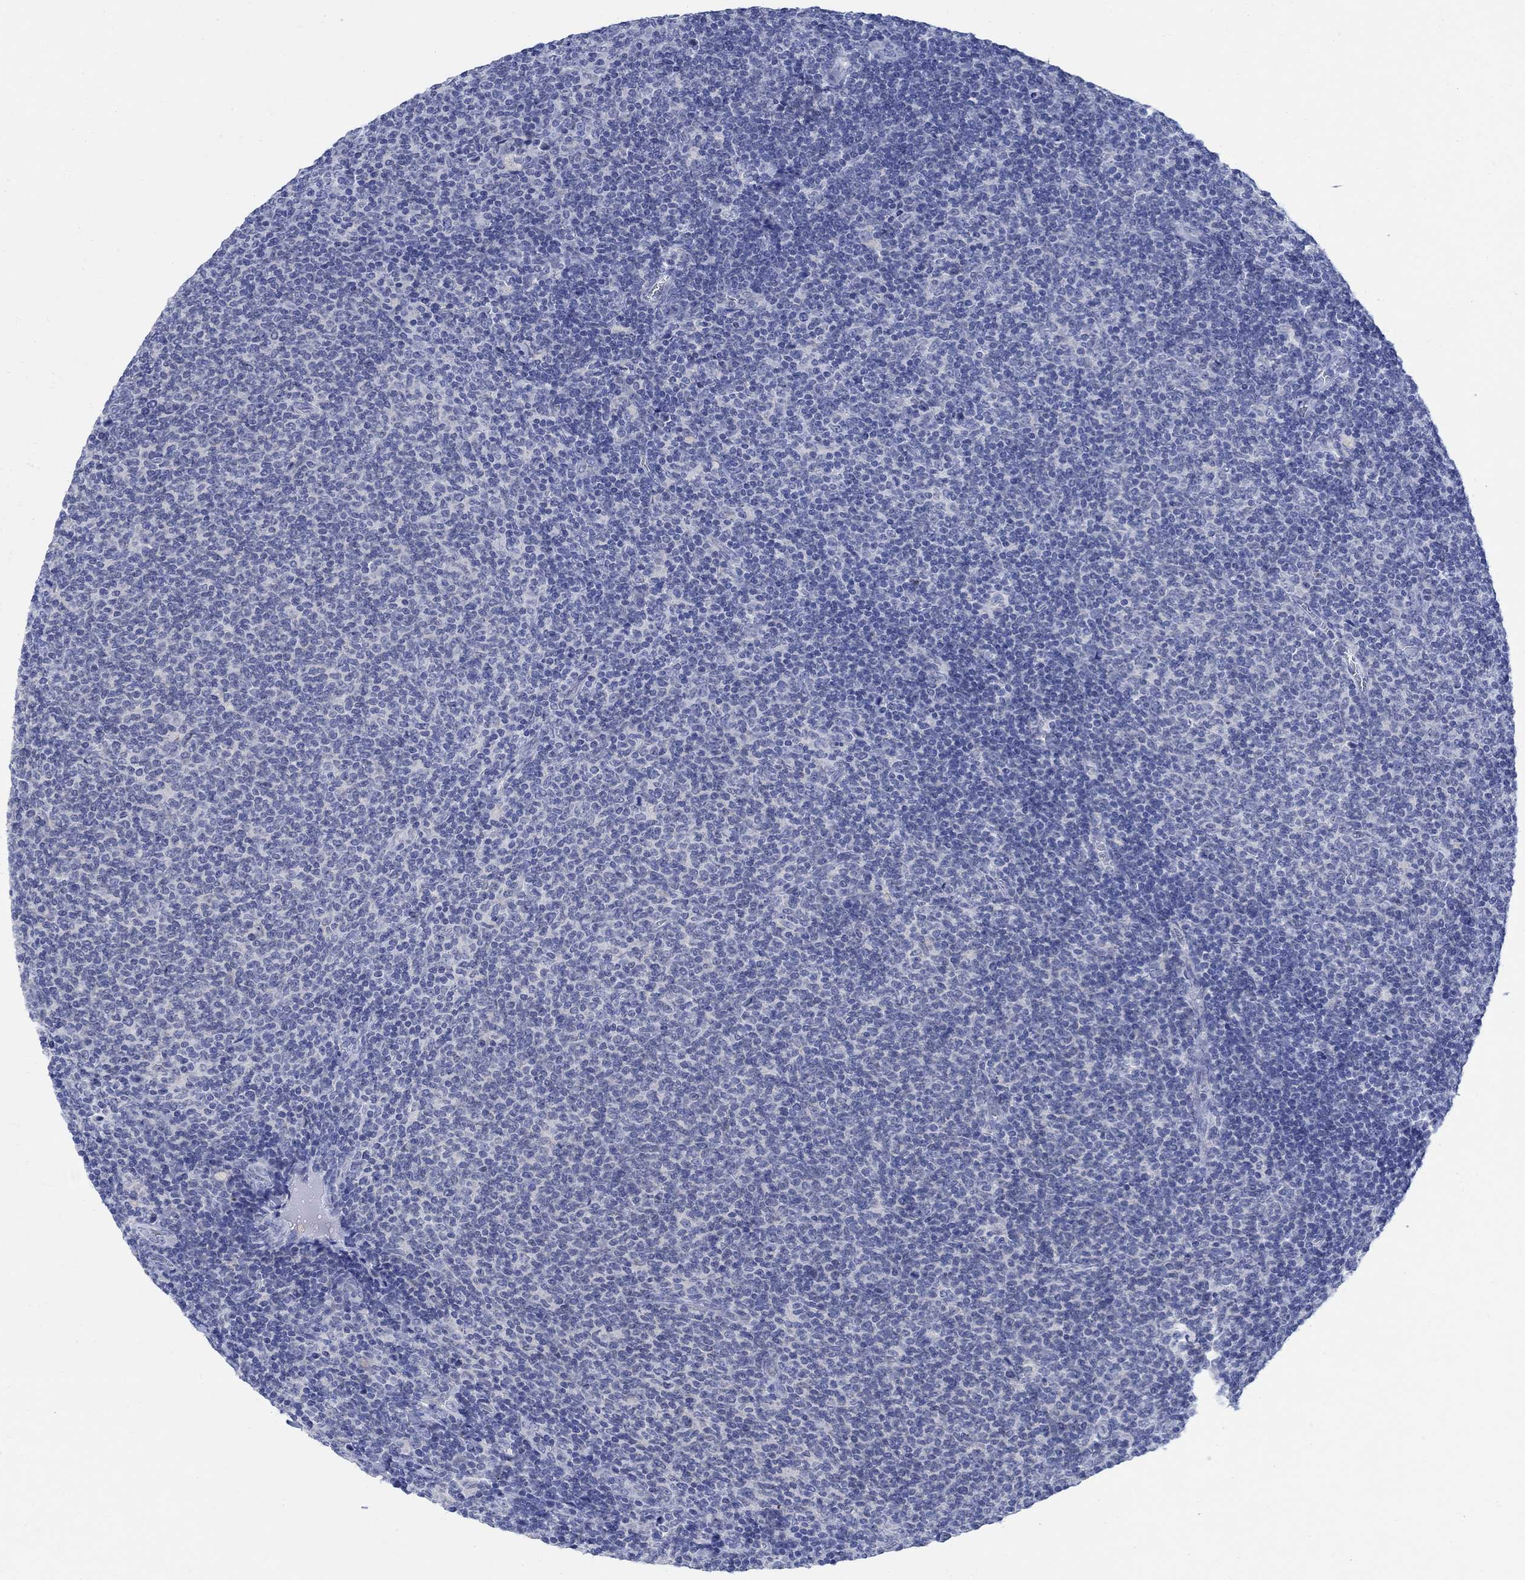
{"staining": {"intensity": "negative", "quantity": "none", "location": "none"}, "tissue": "lymphoma", "cell_type": "Tumor cells", "image_type": "cancer", "snomed": [{"axis": "morphology", "description": "Malignant lymphoma, non-Hodgkin's type, Low grade"}, {"axis": "topography", "description": "Lymph node"}], "caption": "Tumor cells show no significant protein positivity in lymphoma.", "gene": "CAMK2N1", "patient": {"sex": "male", "age": 52}}